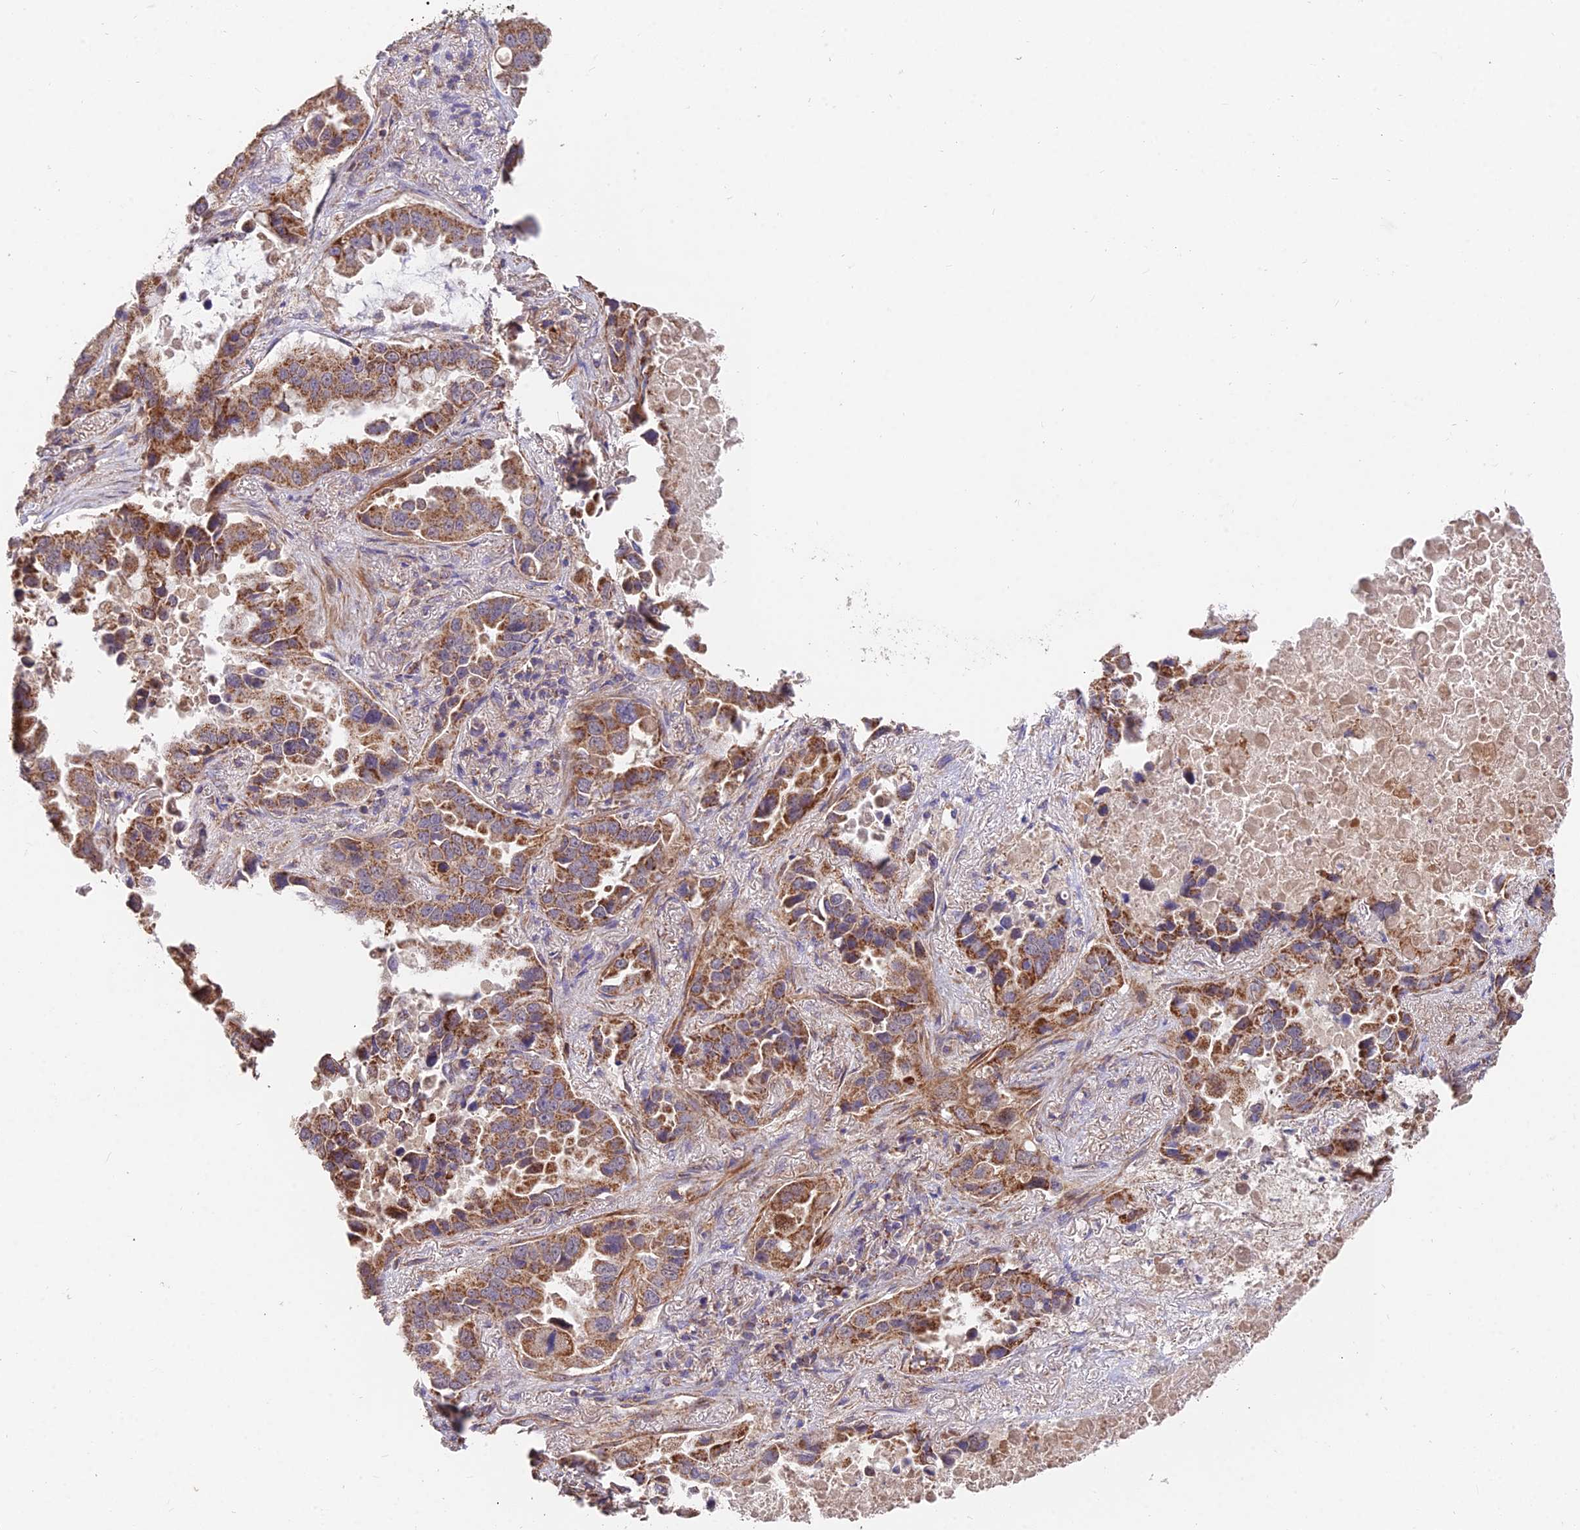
{"staining": {"intensity": "moderate", "quantity": ">75%", "location": "cytoplasmic/membranous"}, "tissue": "lung cancer", "cell_type": "Tumor cells", "image_type": "cancer", "snomed": [{"axis": "morphology", "description": "Adenocarcinoma, NOS"}, {"axis": "topography", "description": "Lung"}], "caption": "Immunohistochemical staining of lung cancer demonstrates medium levels of moderate cytoplasmic/membranous staining in about >75% of tumor cells.", "gene": "IFT22", "patient": {"sex": "male", "age": 64}}